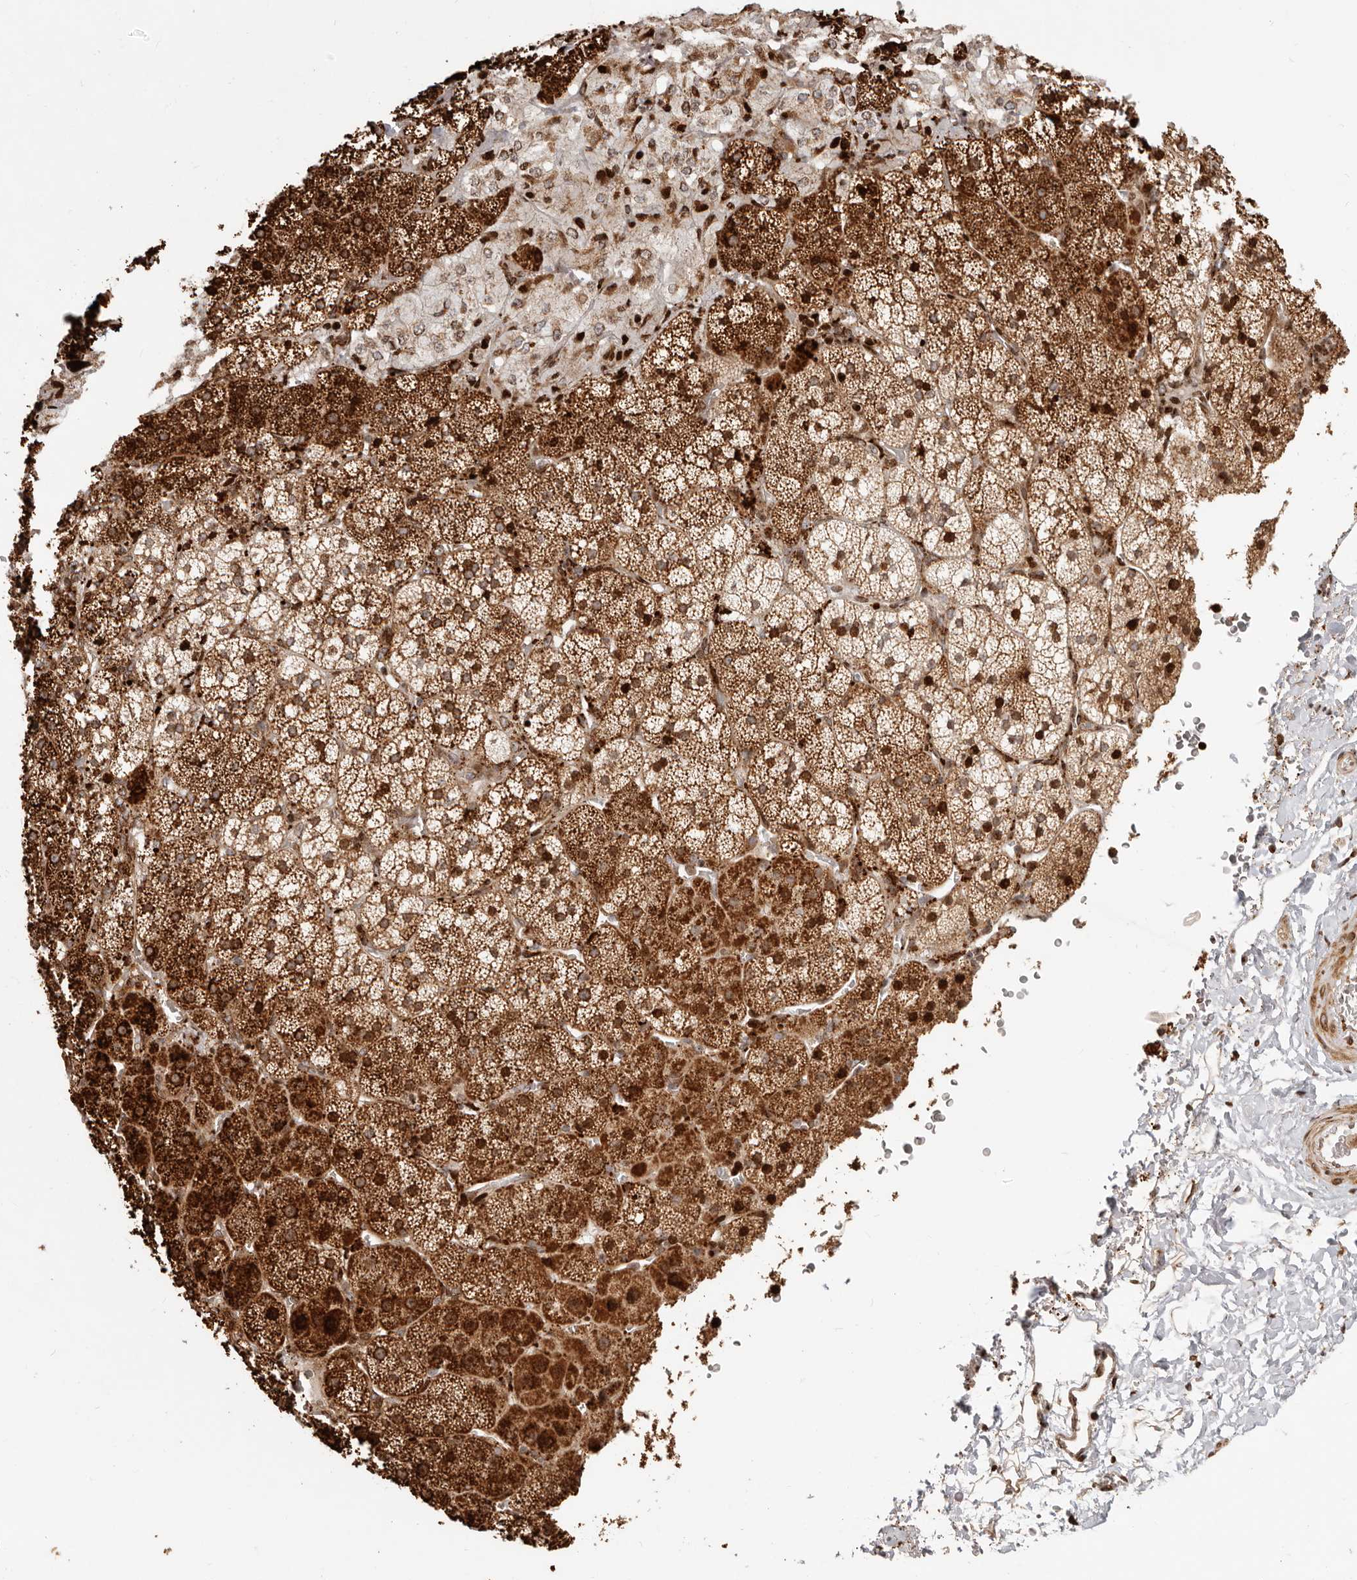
{"staining": {"intensity": "strong", "quantity": ">75%", "location": "cytoplasmic/membranous"}, "tissue": "adrenal gland", "cell_type": "Glandular cells", "image_type": "normal", "snomed": [{"axis": "morphology", "description": "Normal tissue, NOS"}, {"axis": "topography", "description": "Adrenal gland"}], "caption": "Adrenal gland stained for a protein (brown) displays strong cytoplasmic/membranous positive staining in about >75% of glandular cells.", "gene": "TRIM4", "patient": {"sex": "female", "age": 44}}